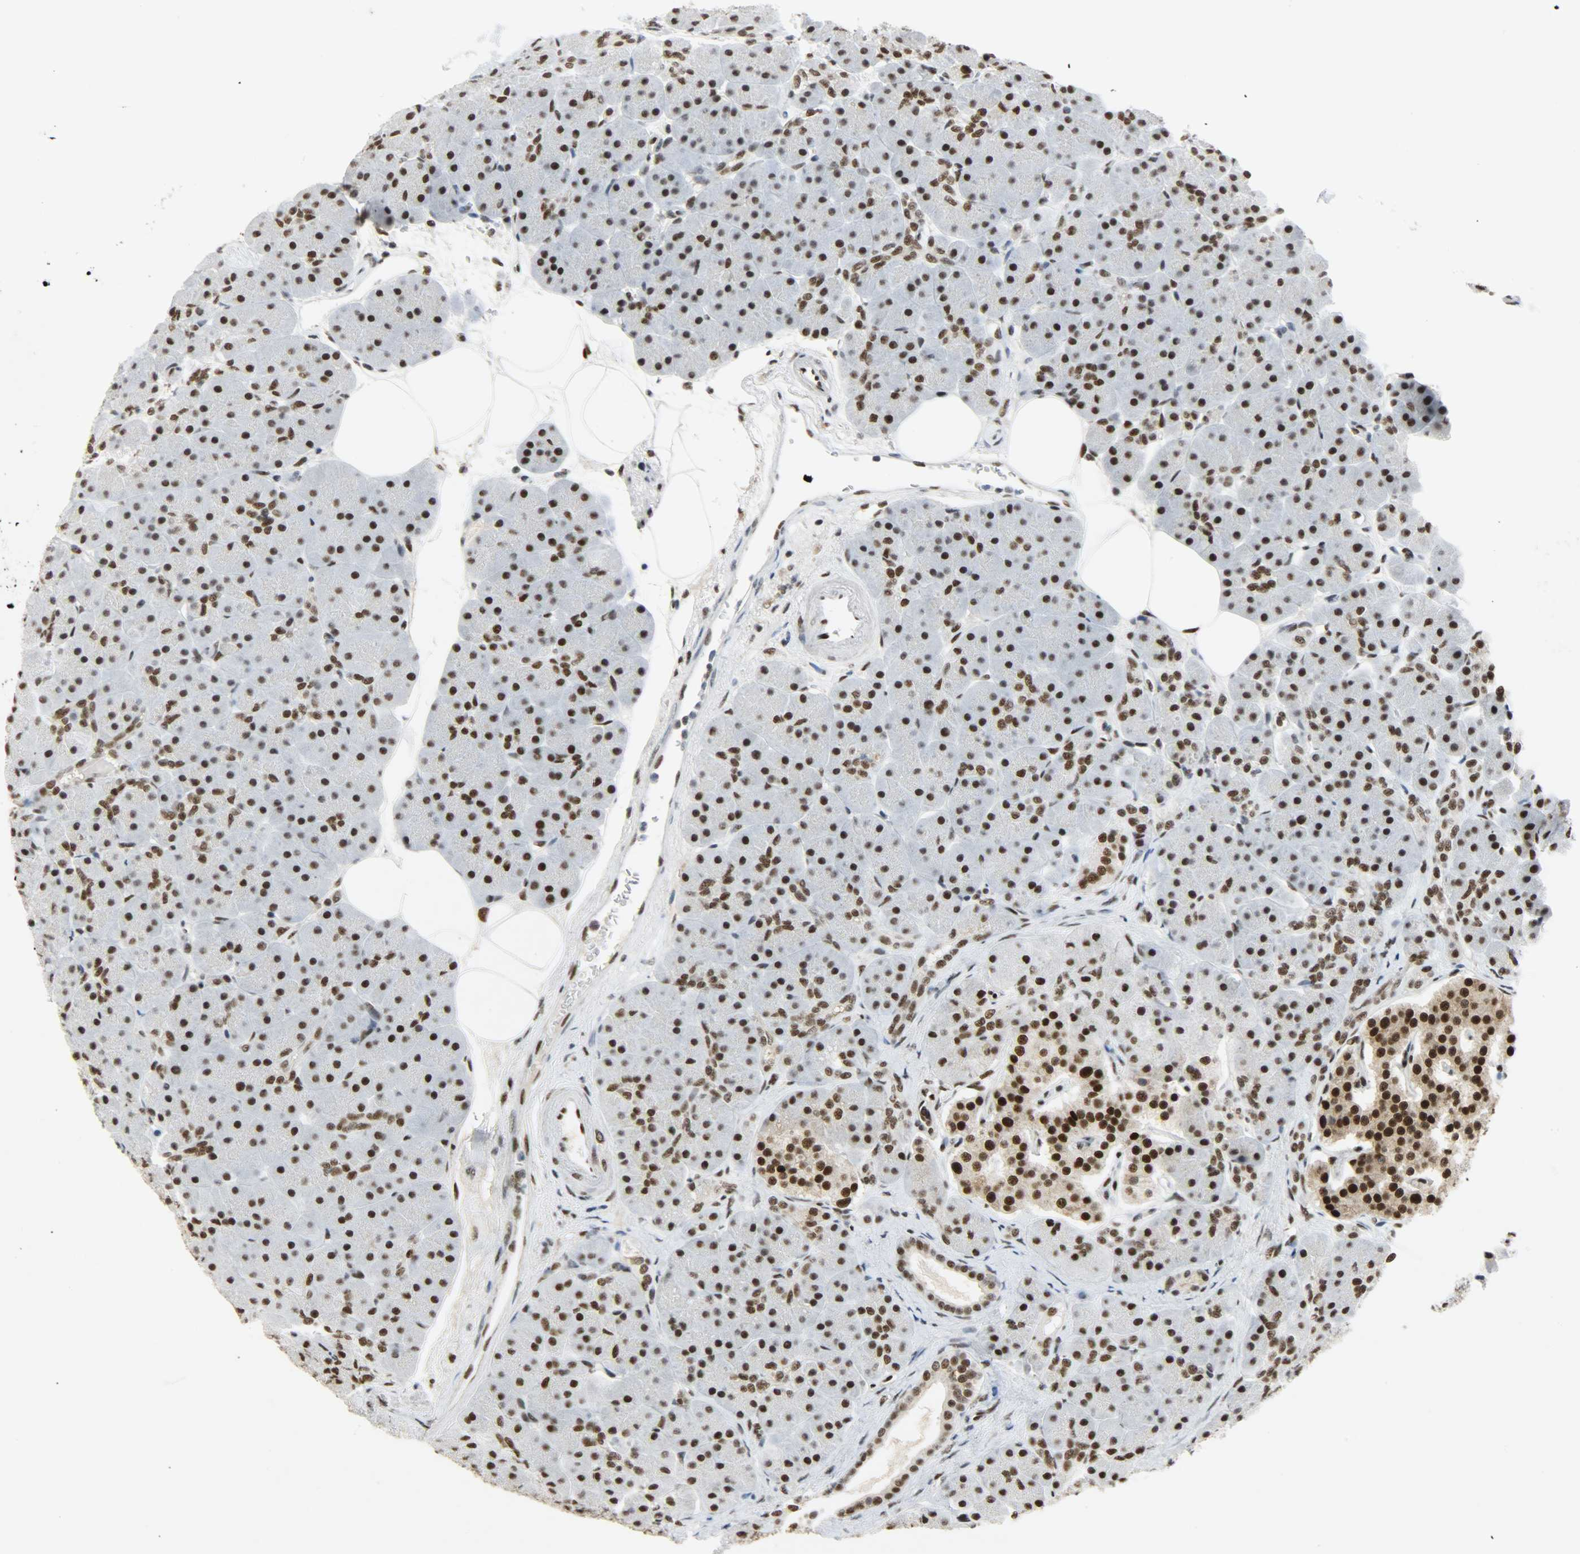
{"staining": {"intensity": "strong", "quantity": ">75%", "location": "nuclear"}, "tissue": "pancreas", "cell_type": "Exocrine glandular cells", "image_type": "normal", "snomed": [{"axis": "morphology", "description": "Normal tissue, NOS"}, {"axis": "topography", "description": "Pancreas"}], "caption": "A brown stain shows strong nuclear positivity of a protein in exocrine glandular cells of benign pancreas.", "gene": "SSB", "patient": {"sex": "male", "age": 66}}